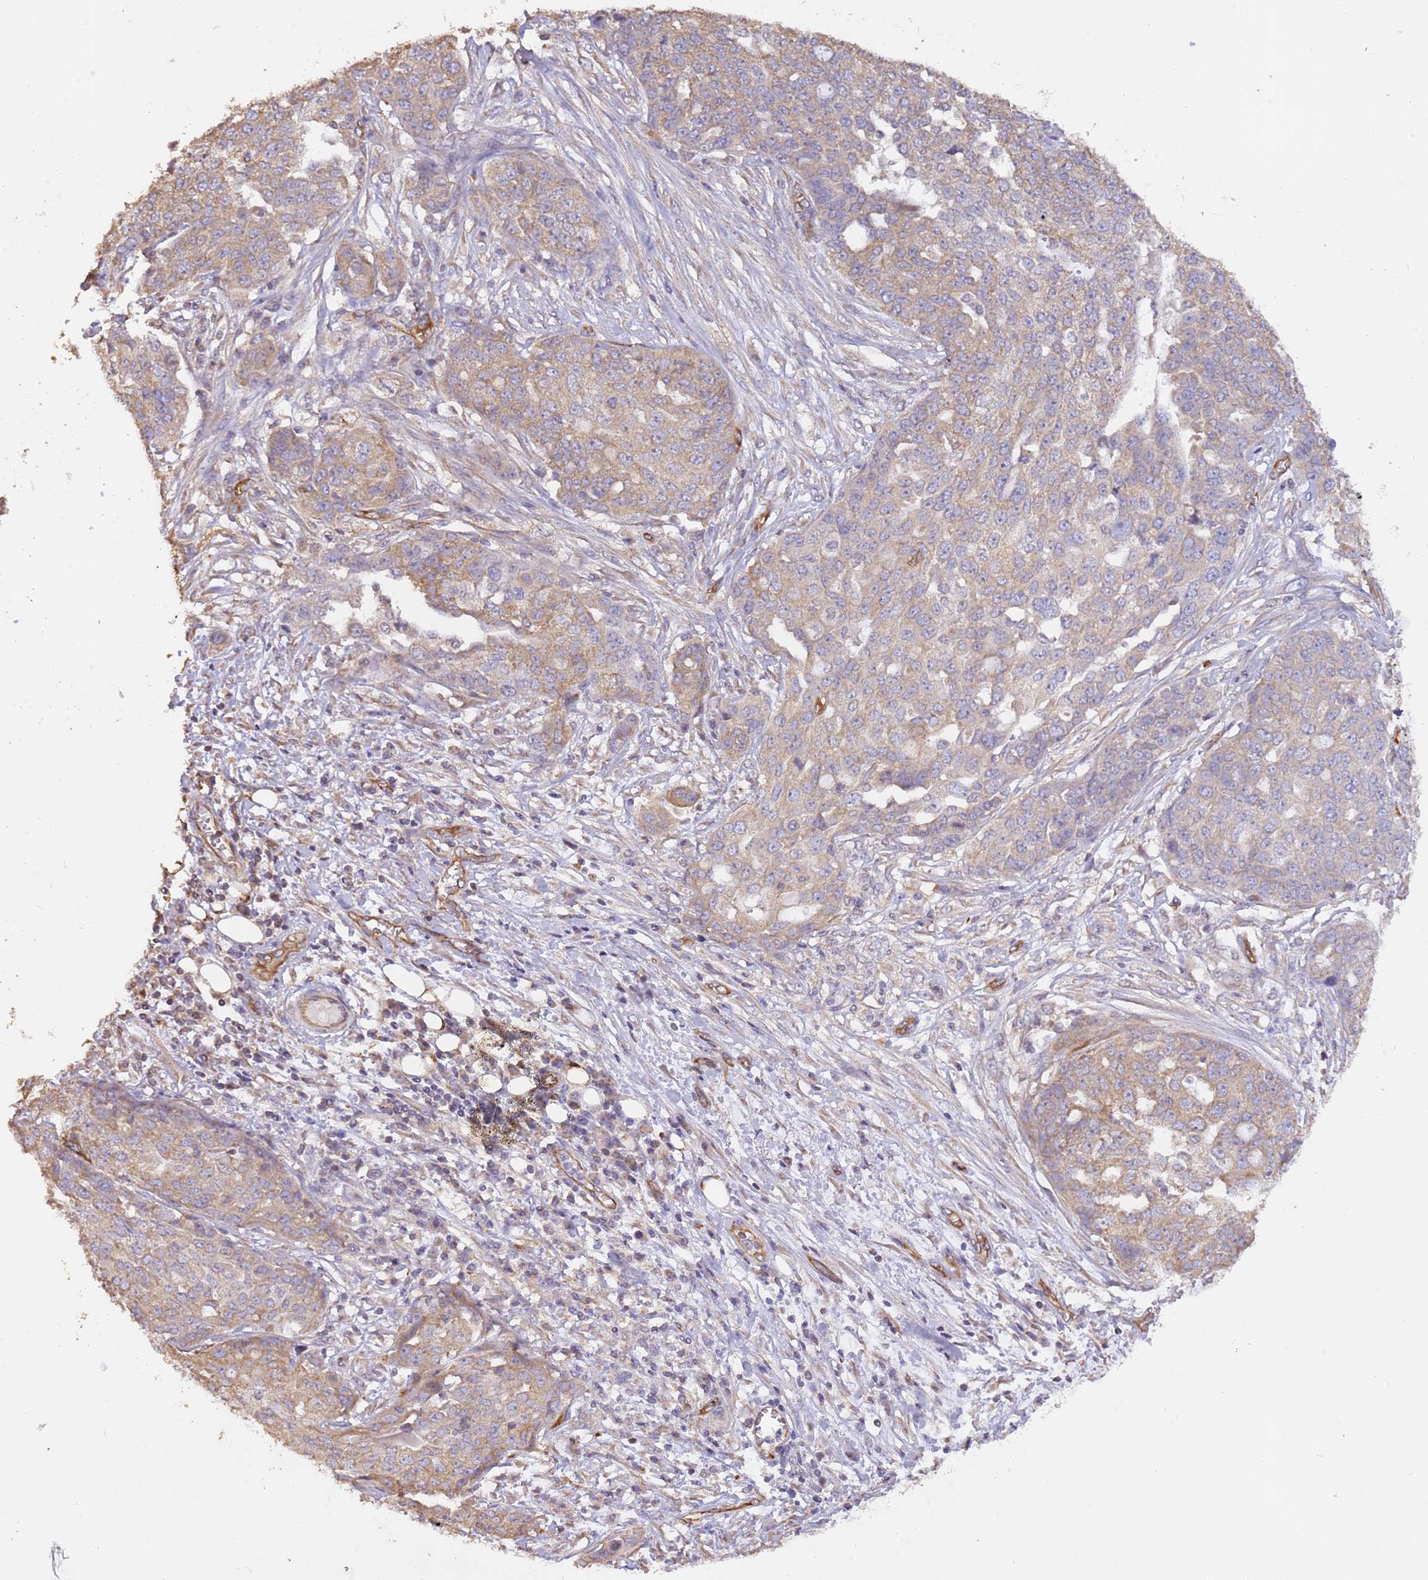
{"staining": {"intensity": "moderate", "quantity": "25%-75%", "location": "cytoplasmic/membranous"}, "tissue": "ovarian cancer", "cell_type": "Tumor cells", "image_type": "cancer", "snomed": [{"axis": "morphology", "description": "Cystadenocarcinoma, serous, NOS"}, {"axis": "topography", "description": "Soft tissue"}, {"axis": "topography", "description": "Ovary"}], "caption": "Immunohistochemistry (IHC) of ovarian serous cystadenocarcinoma exhibits medium levels of moderate cytoplasmic/membranous expression in about 25%-75% of tumor cells.", "gene": "DOCK9", "patient": {"sex": "female", "age": 57}}